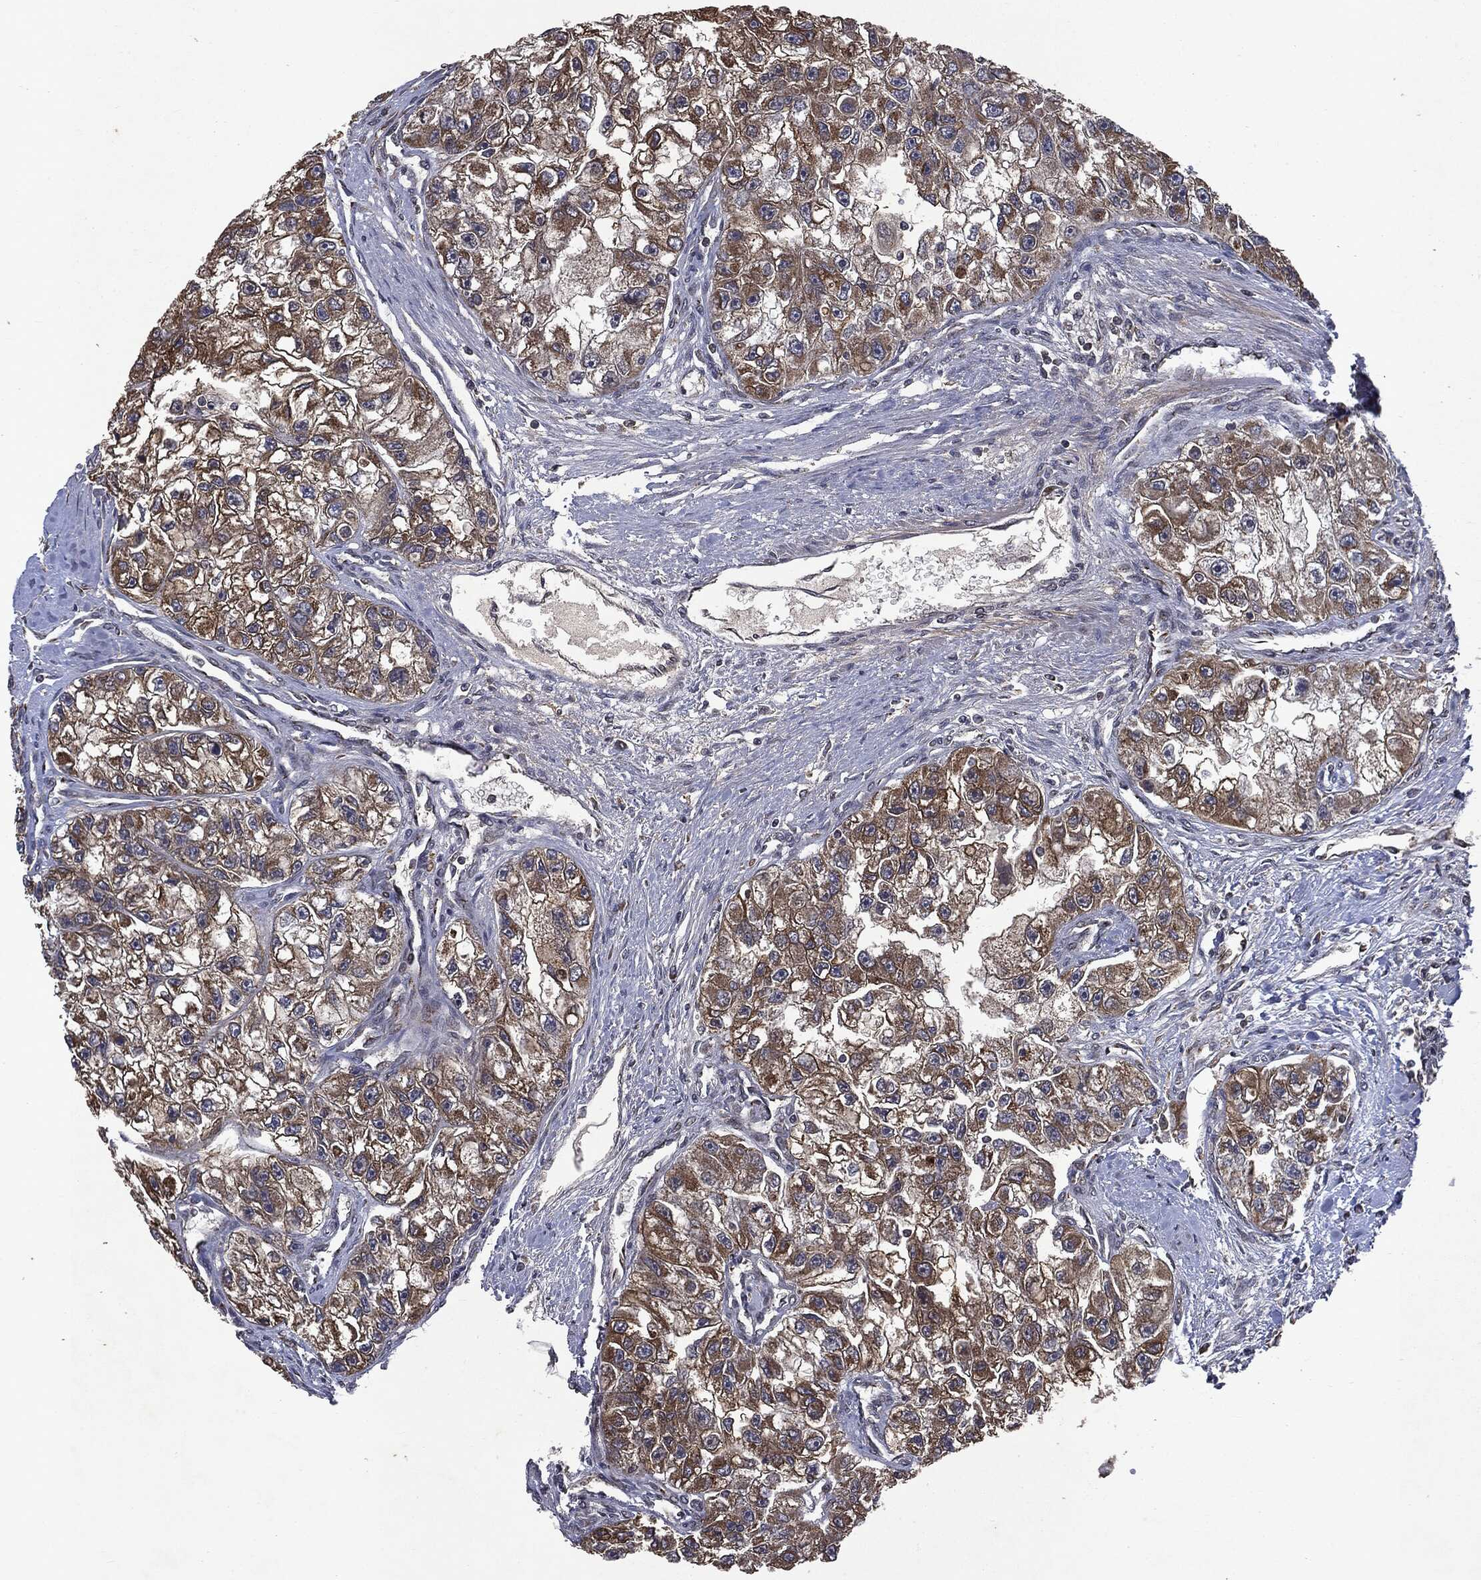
{"staining": {"intensity": "moderate", "quantity": ">75%", "location": "cytoplasmic/membranous"}, "tissue": "renal cancer", "cell_type": "Tumor cells", "image_type": "cancer", "snomed": [{"axis": "morphology", "description": "Adenocarcinoma, NOS"}, {"axis": "topography", "description": "Kidney"}], "caption": "The image shows staining of renal cancer, revealing moderate cytoplasmic/membranous protein expression (brown color) within tumor cells.", "gene": "PLPPR2", "patient": {"sex": "male", "age": 63}}